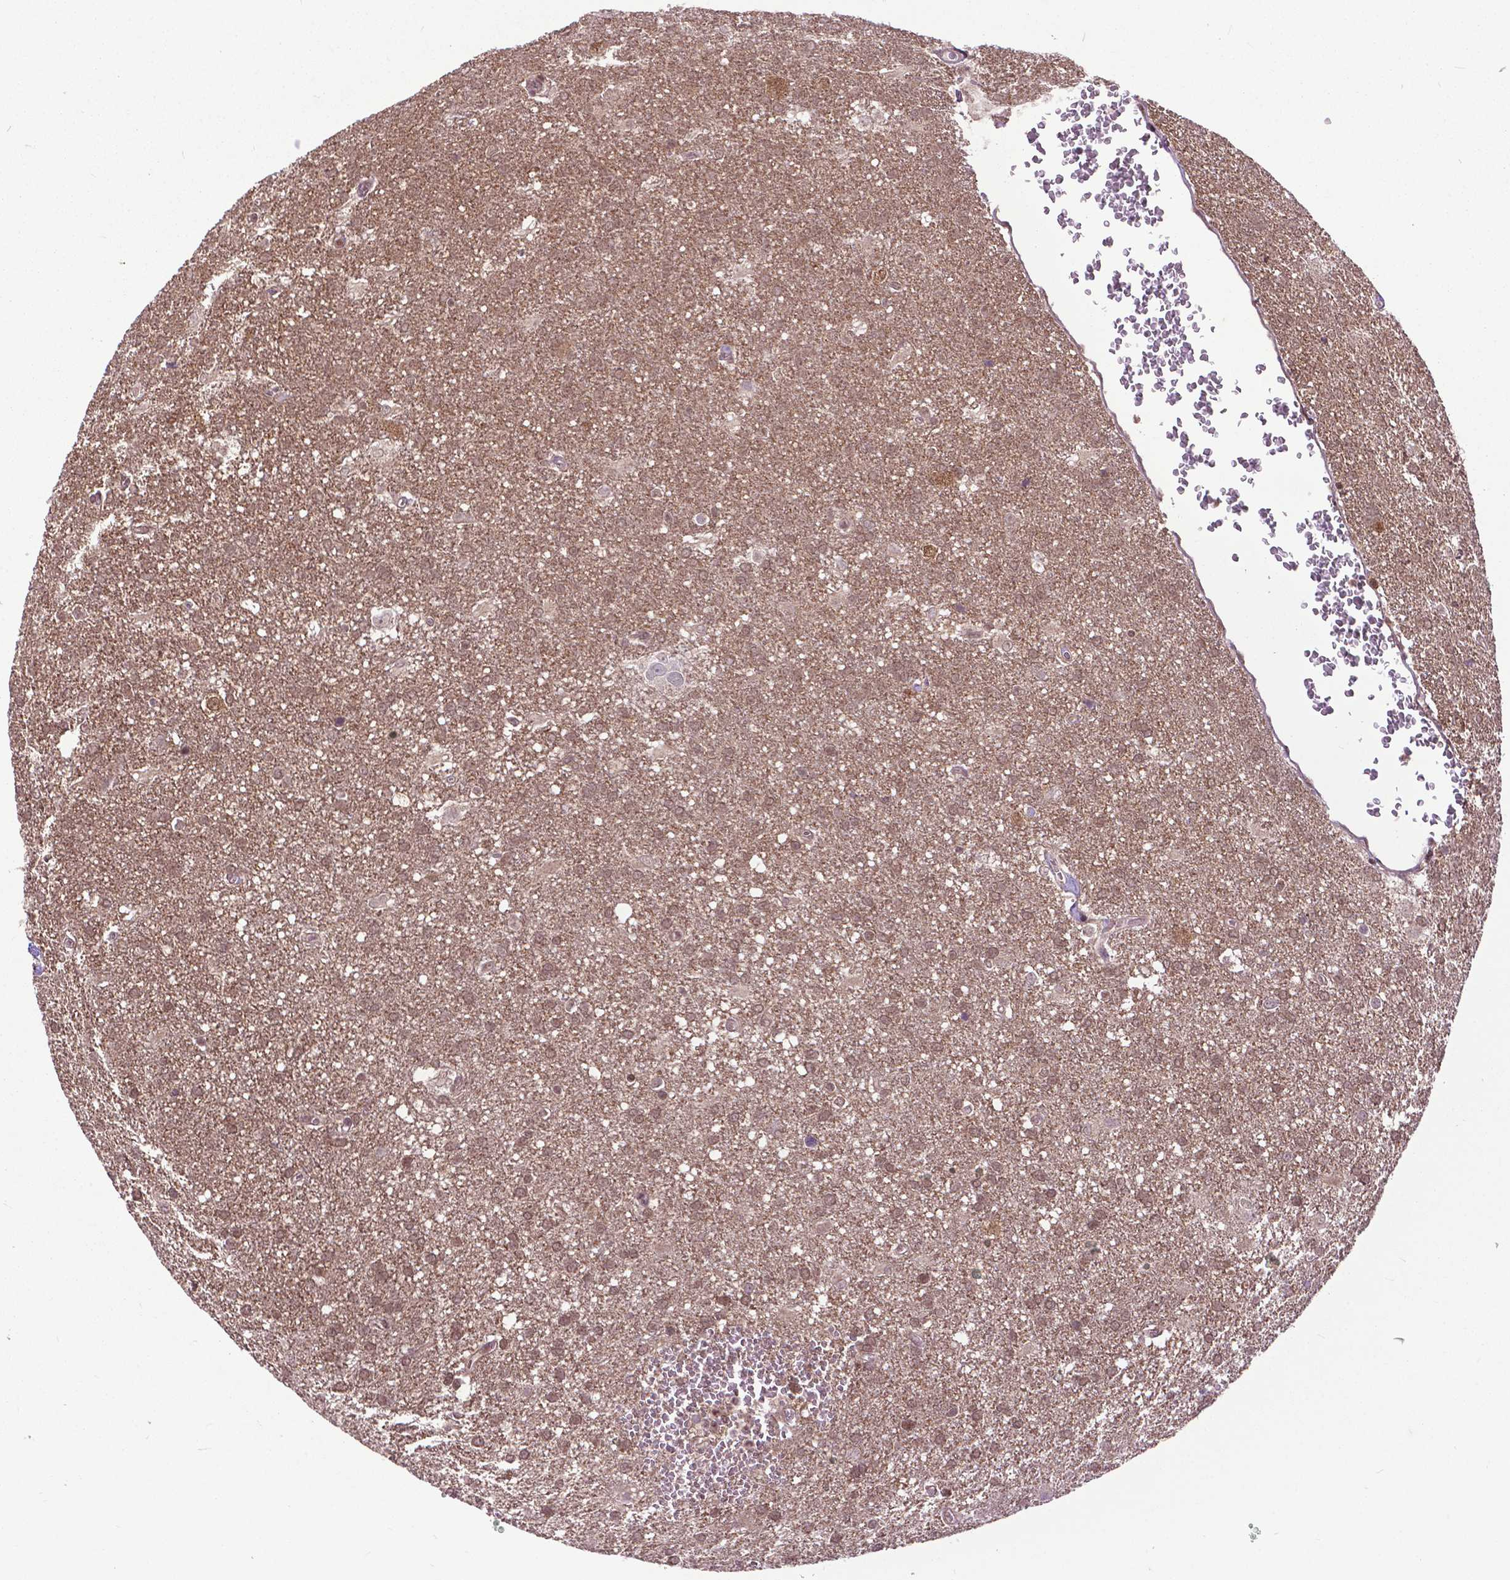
{"staining": {"intensity": "moderate", "quantity": ">75%", "location": "cytoplasmic/membranous,nuclear"}, "tissue": "glioma", "cell_type": "Tumor cells", "image_type": "cancer", "snomed": [{"axis": "morphology", "description": "Glioma, malignant, Low grade"}, {"axis": "topography", "description": "Brain"}], "caption": "Low-grade glioma (malignant) stained for a protein exhibits moderate cytoplasmic/membranous and nuclear positivity in tumor cells. (Stains: DAB in brown, nuclei in blue, Microscopy: brightfield microscopy at high magnification).", "gene": "OTUB1", "patient": {"sex": "male", "age": 66}}